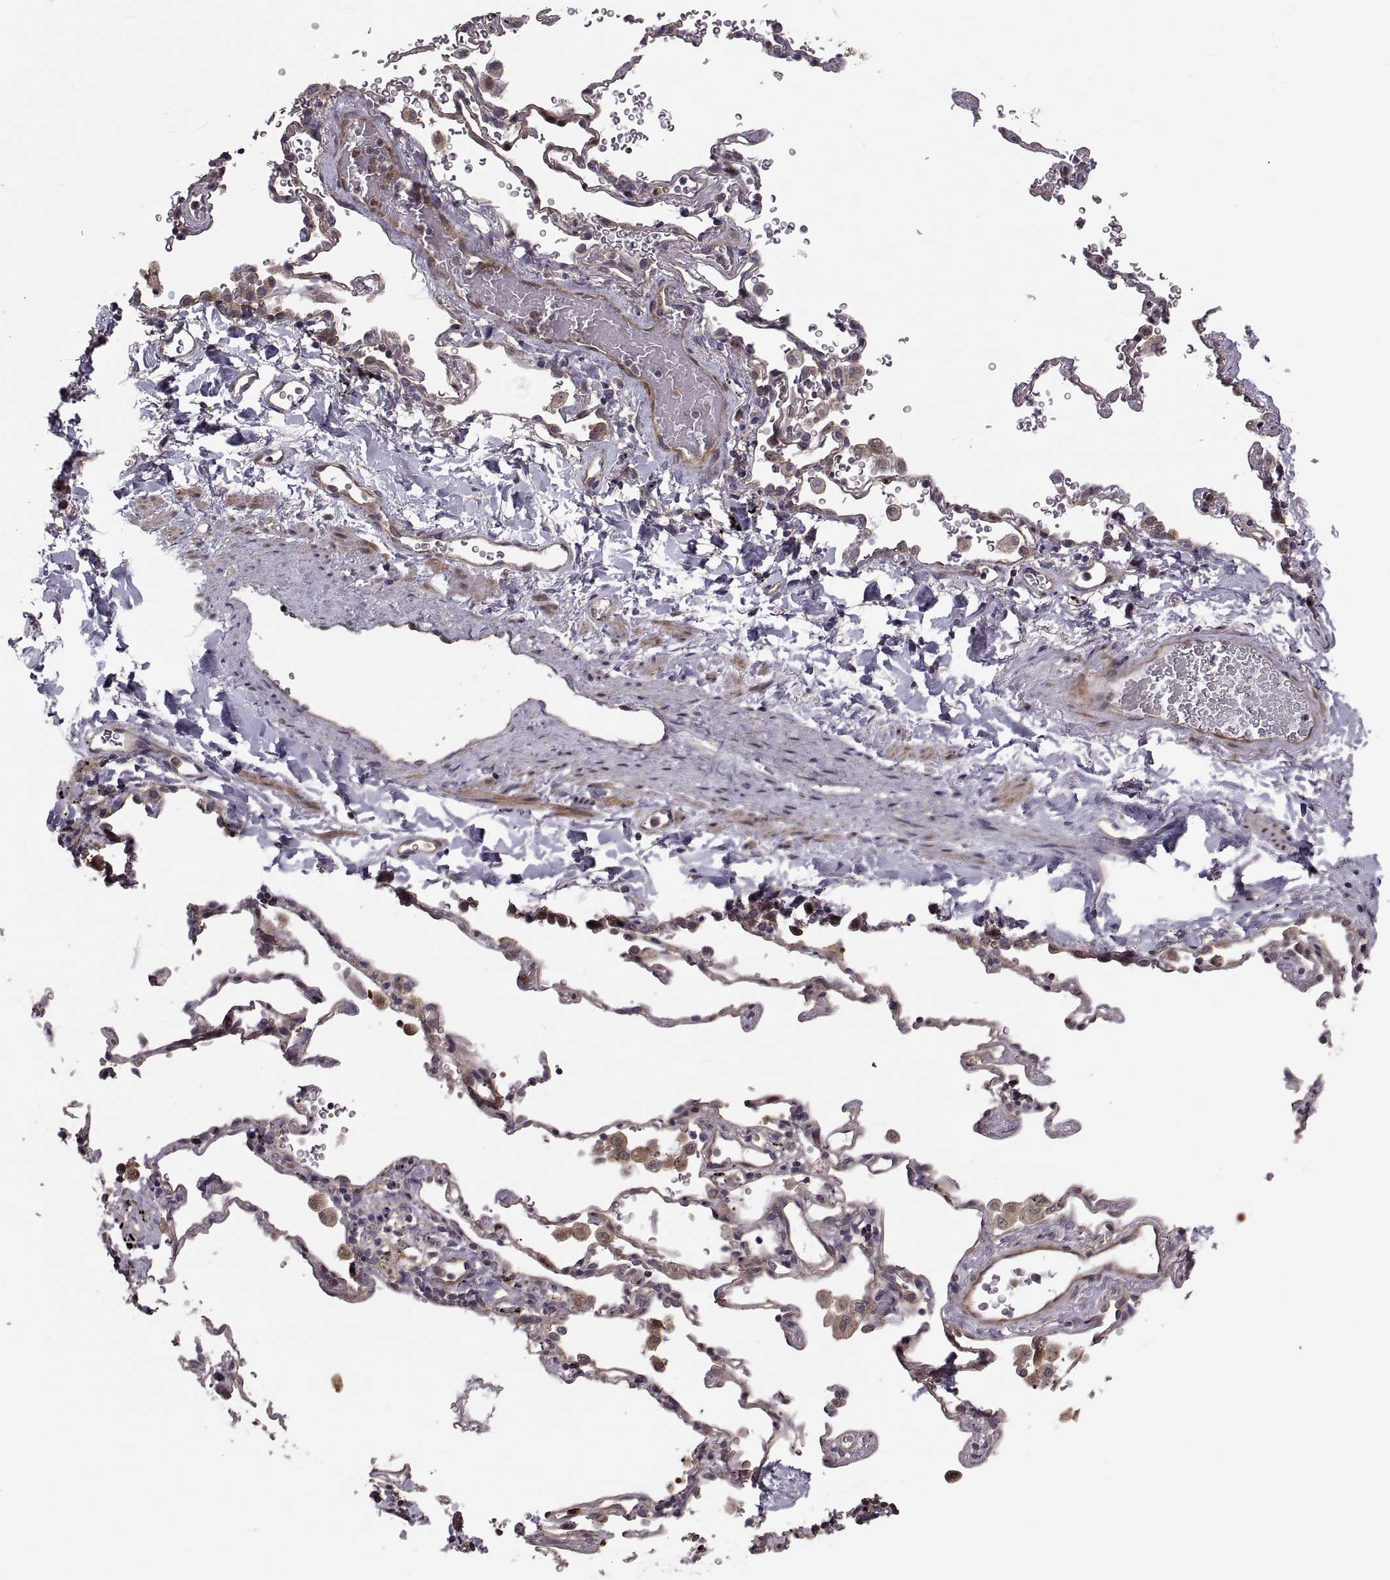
{"staining": {"intensity": "moderate", "quantity": "<25%", "location": "cytoplasmic/membranous"}, "tissue": "soft tissue", "cell_type": "Fibroblasts", "image_type": "normal", "snomed": [{"axis": "morphology", "description": "Normal tissue, NOS"}, {"axis": "morphology", "description": "Adenocarcinoma, NOS"}, {"axis": "topography", "description": "Cartilage tissue"}, {"axis": "topography", "description": "Lung"}], "caption": "The immunohistochemical stain labels moderate cytoplasmic/membranous positivity in fibroblasts of normal soft tissue.", "gene": "PMM2", "patient": {"sex": "male", "age": 59}}